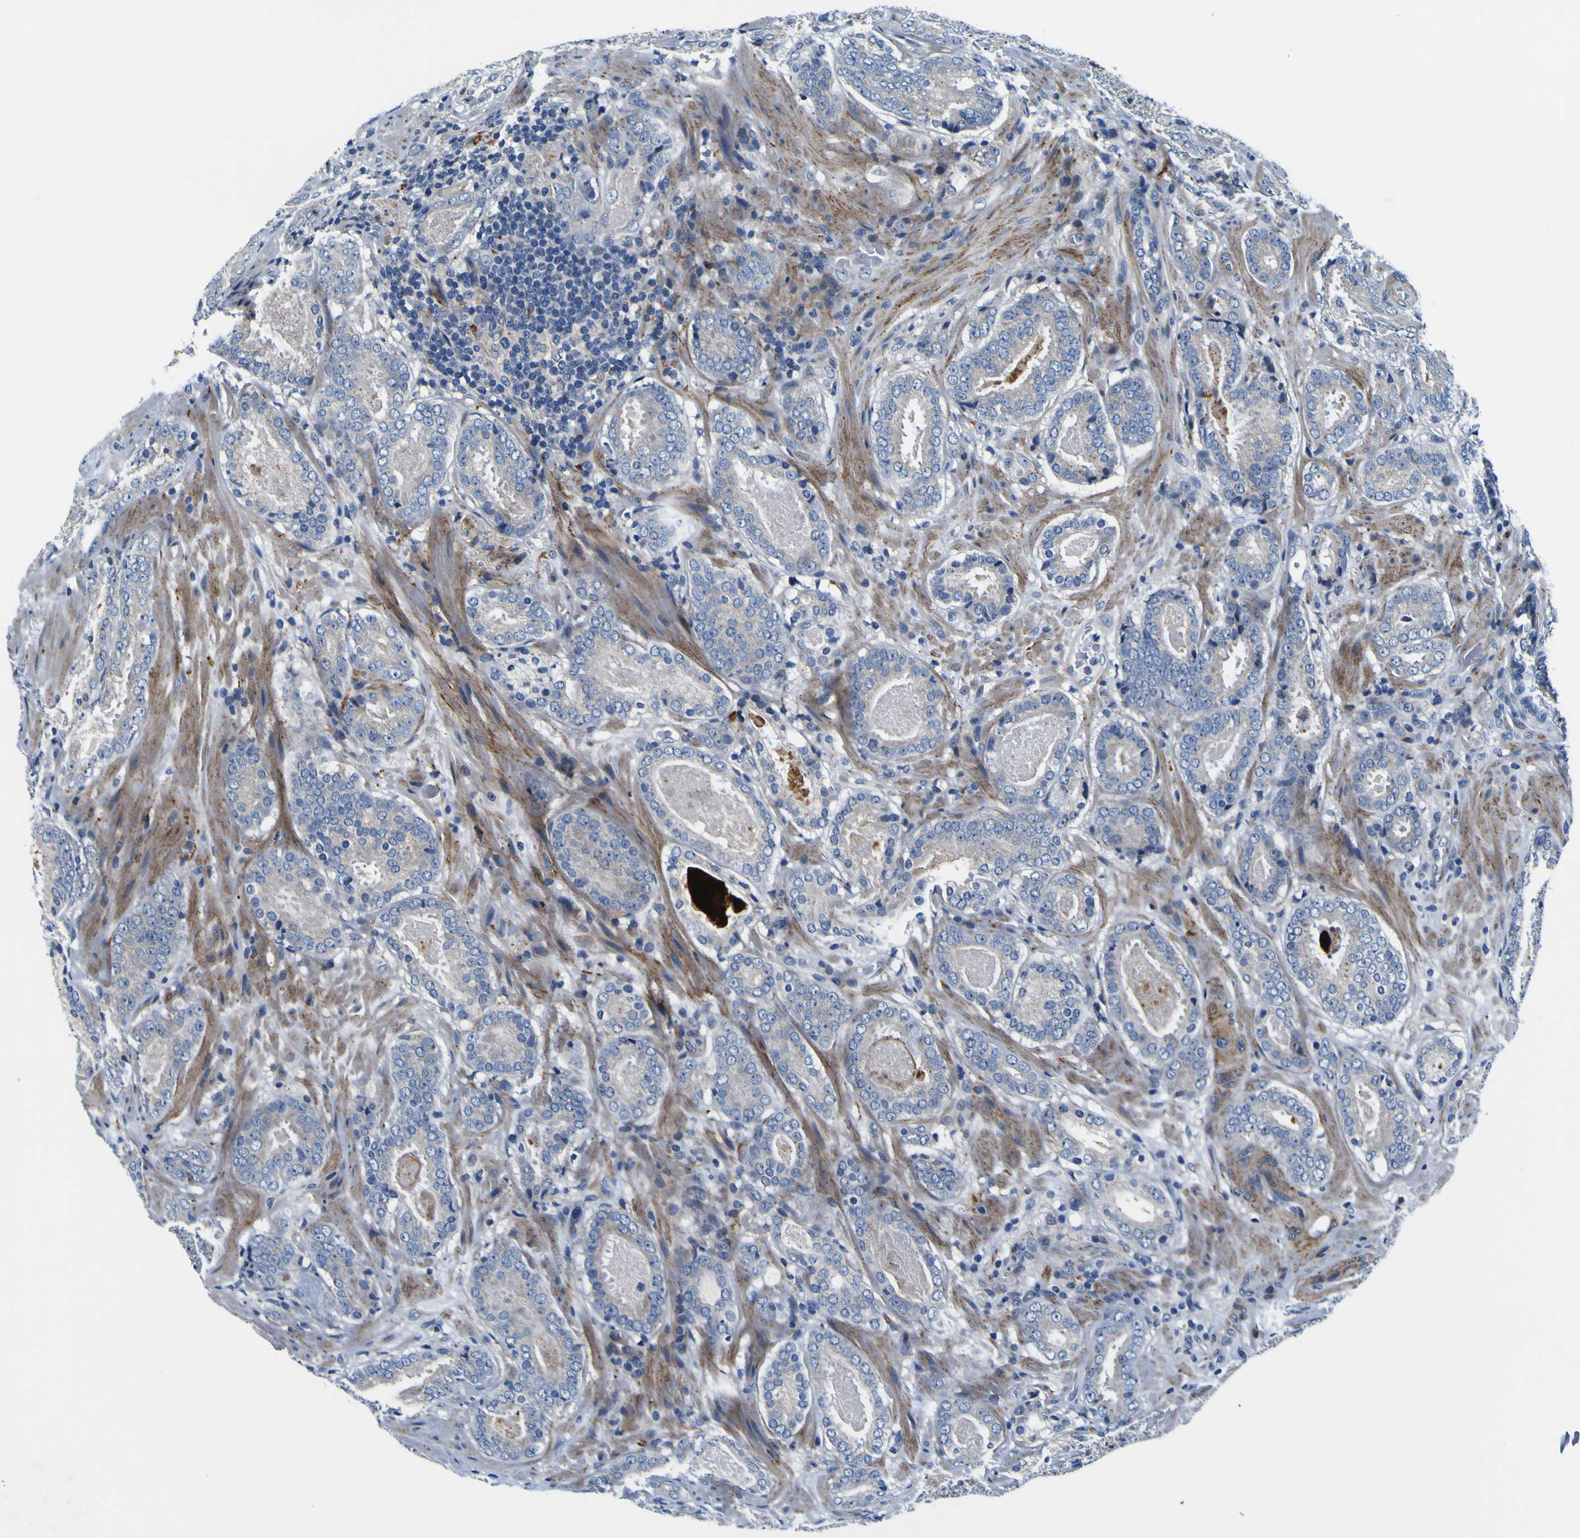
{"staining": {"intensity": "negative", "quantity": "none", "location": "none"}, "tissue": "prostate cancer", "cell_type": "Tumor cells", "image_type": "cancer", "snomed": [{"axis": "morphology", "description": "Adenocarcinoma, Low grade"}, {"axis": "topography", "description": "Prostate"}], "caption": "Tumor cells show no significant expression in prostate cancer (low-grade adenocarcinoma). The staining is performed using DAB (3,3'-diaminobenzidine) brown chromogen with nuclei counter-stained in using hematoxylin.", "gene": "AGAP3", "patient": {"sex": "male", "age": 69}}